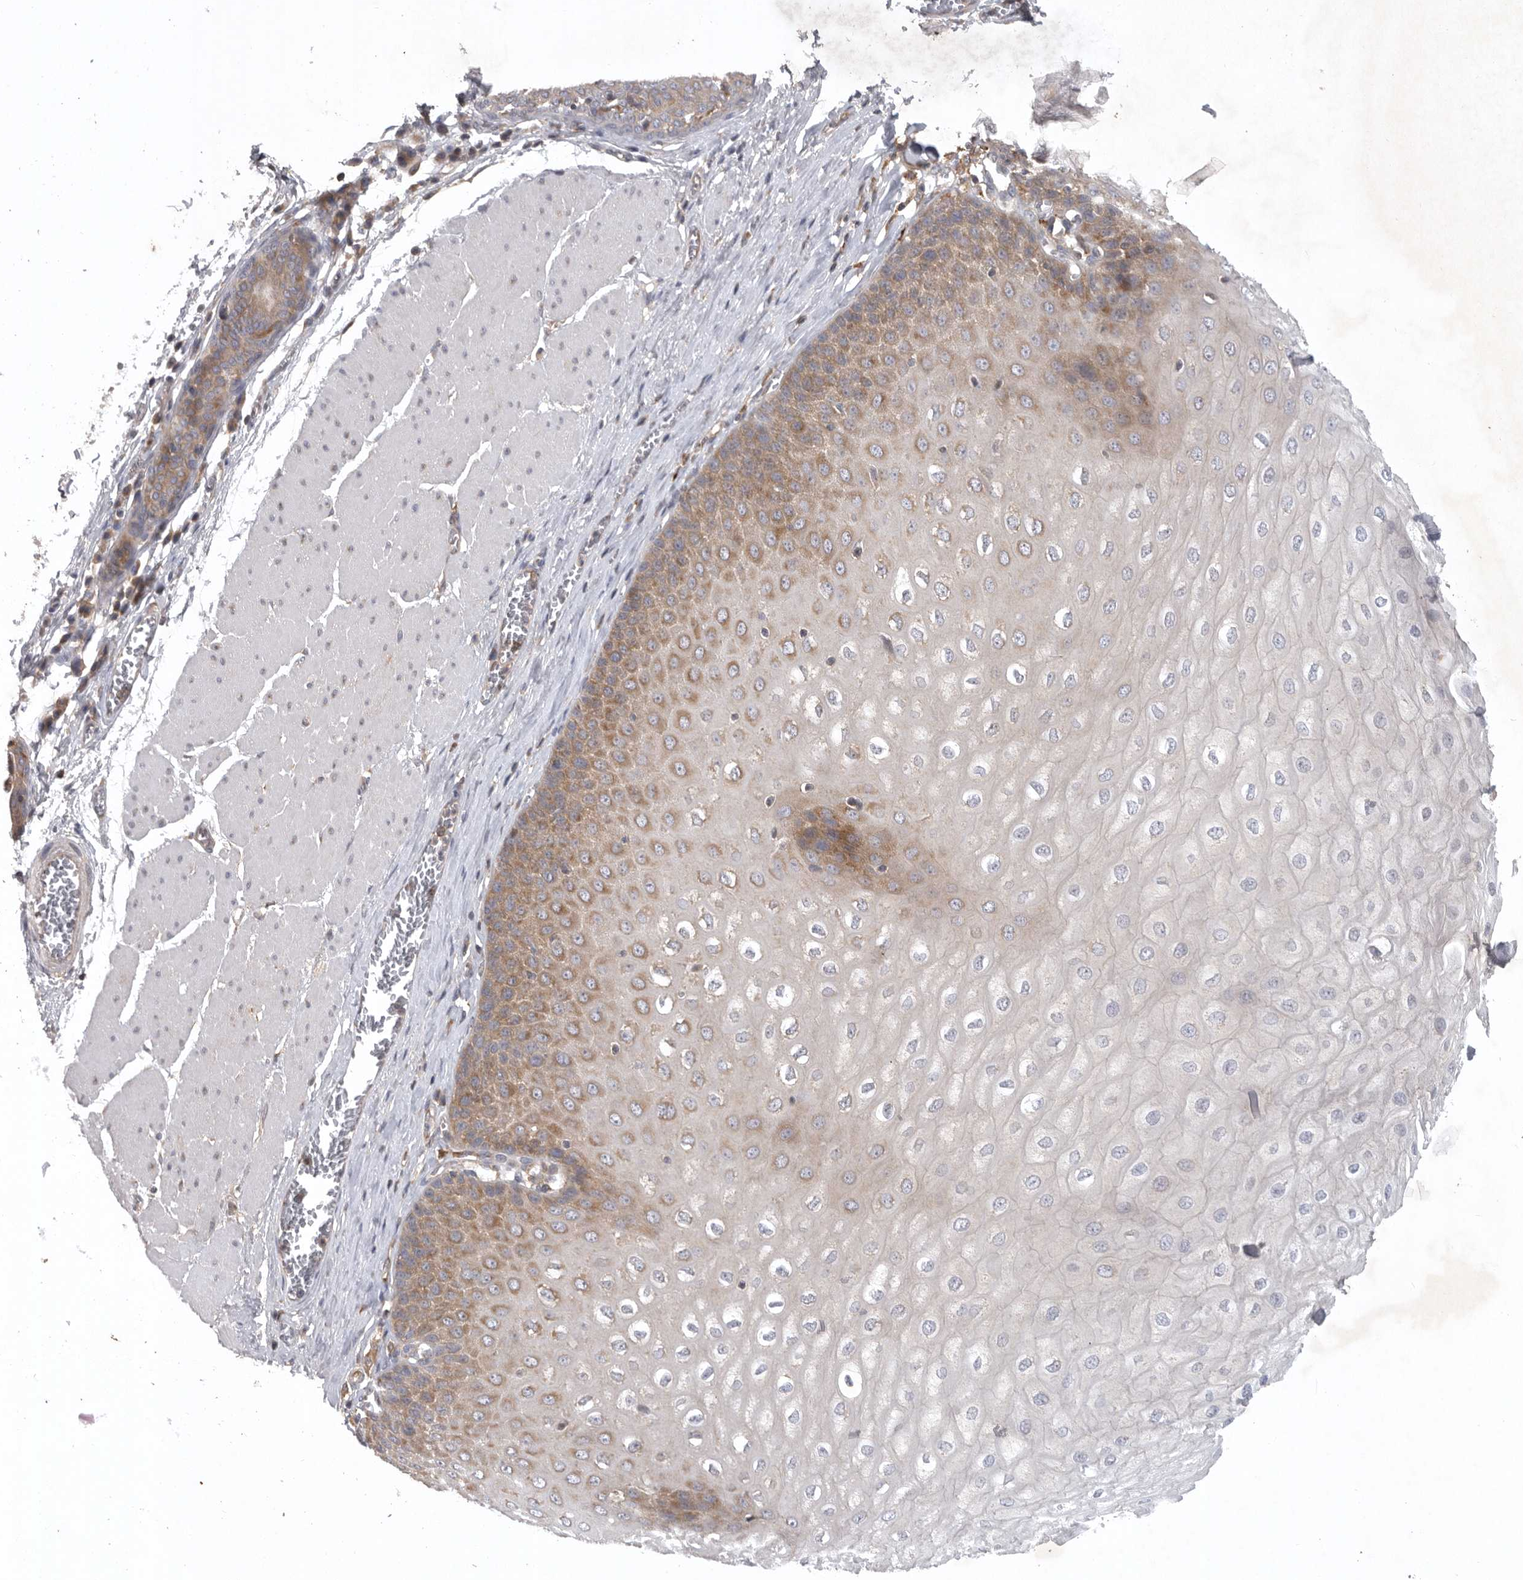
{"staining": {"intensity": "moderate", "quantity": "25%-75%", "location": "cytoplasmic/membranous"}, "tissue": "esophagus", "cell_type": "Squamous epithelial cells", "image_type": "normal", "snomed": [{"axis": "morphology", "description": "Normal tissue, NOS"}, {"axis": "topography", "description": "Esophagus"}], "caption": "Brown immunohistochemical staining in normal esophagus demonstrates moderate cytoplasmic/membranous positivity in about 25%-75% of squamous epithelial cells.", "gene": "C1orf109", "patient": {"sex": "male", "age": 60}}